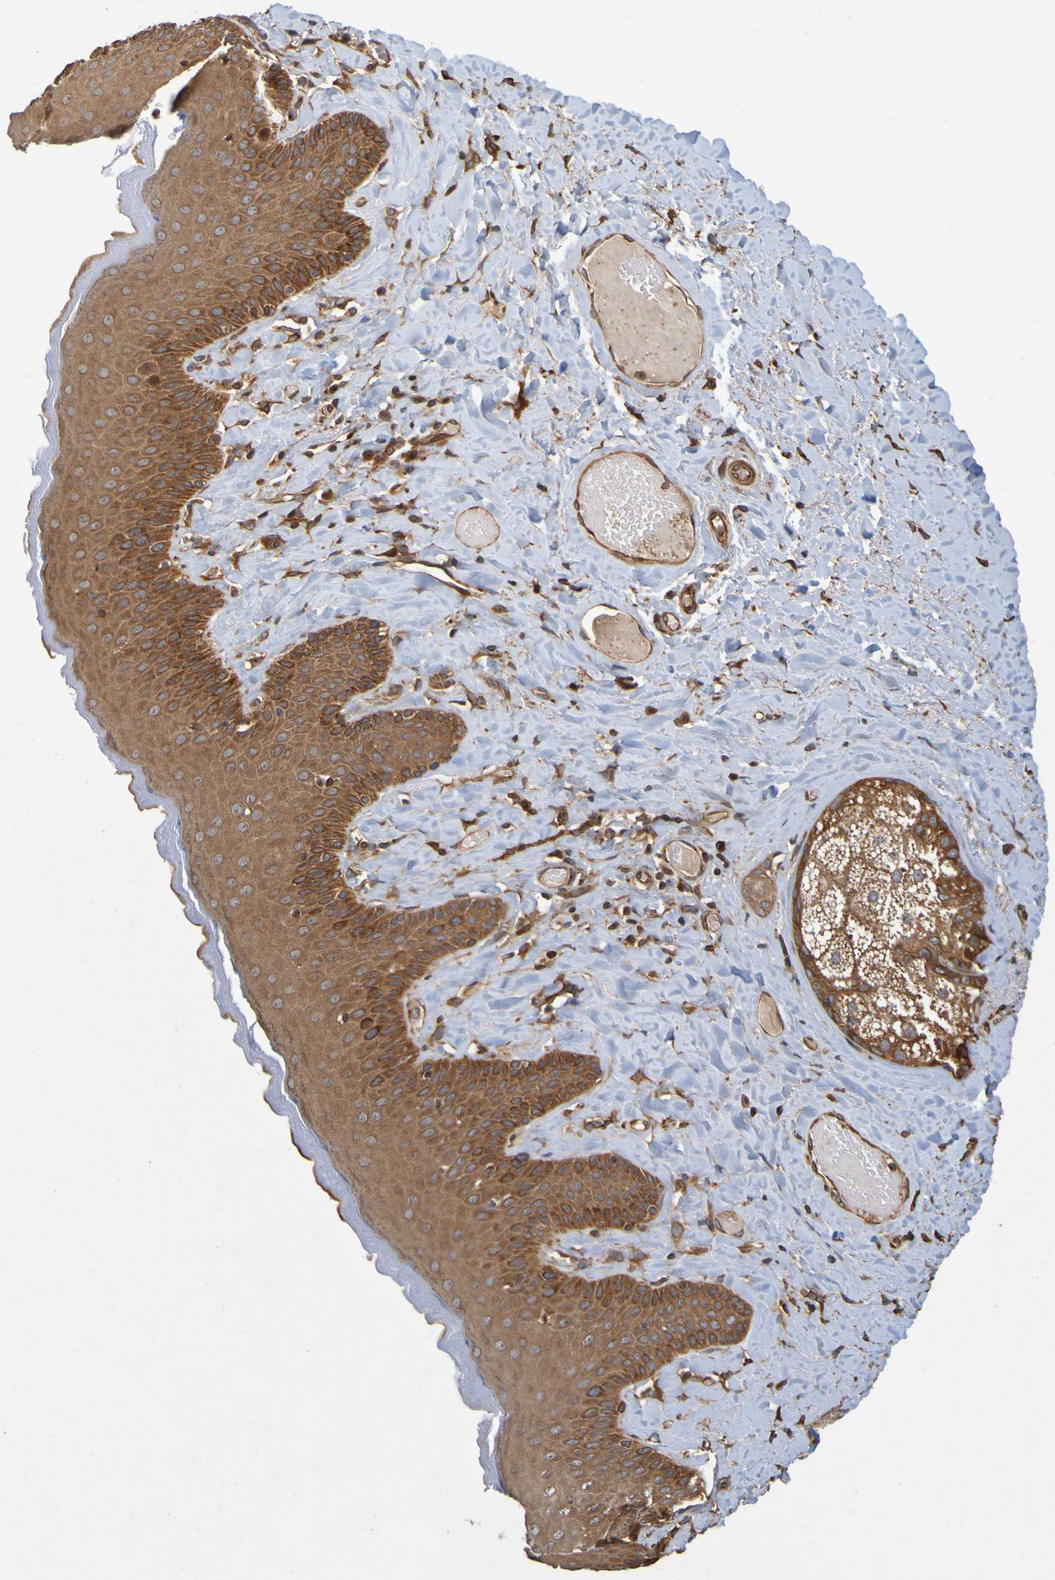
{"staining": {"intensity": "strong", "quantity": ">75%", "location": "cytoplasmic/membranous"}, "tissue": "skin", "cell_type": "Epidermal cells", "image_type": "normal", "snomed": [{"axis": "morphology", "description": "Normal tissue, NOS"}, {"axis": "topography", "description": "Anal"}], "caption": "Skin stained with DAB immunohistochemistry (IHC) shows high levels of strong cytoplasmic/membranous expression in about >75% of epidermal cells. Ihc stains the protein of interest in brown and the nuclei are stained blue.", "gene": "OCRL", "patient": {"sex": "male", "age": 69}}